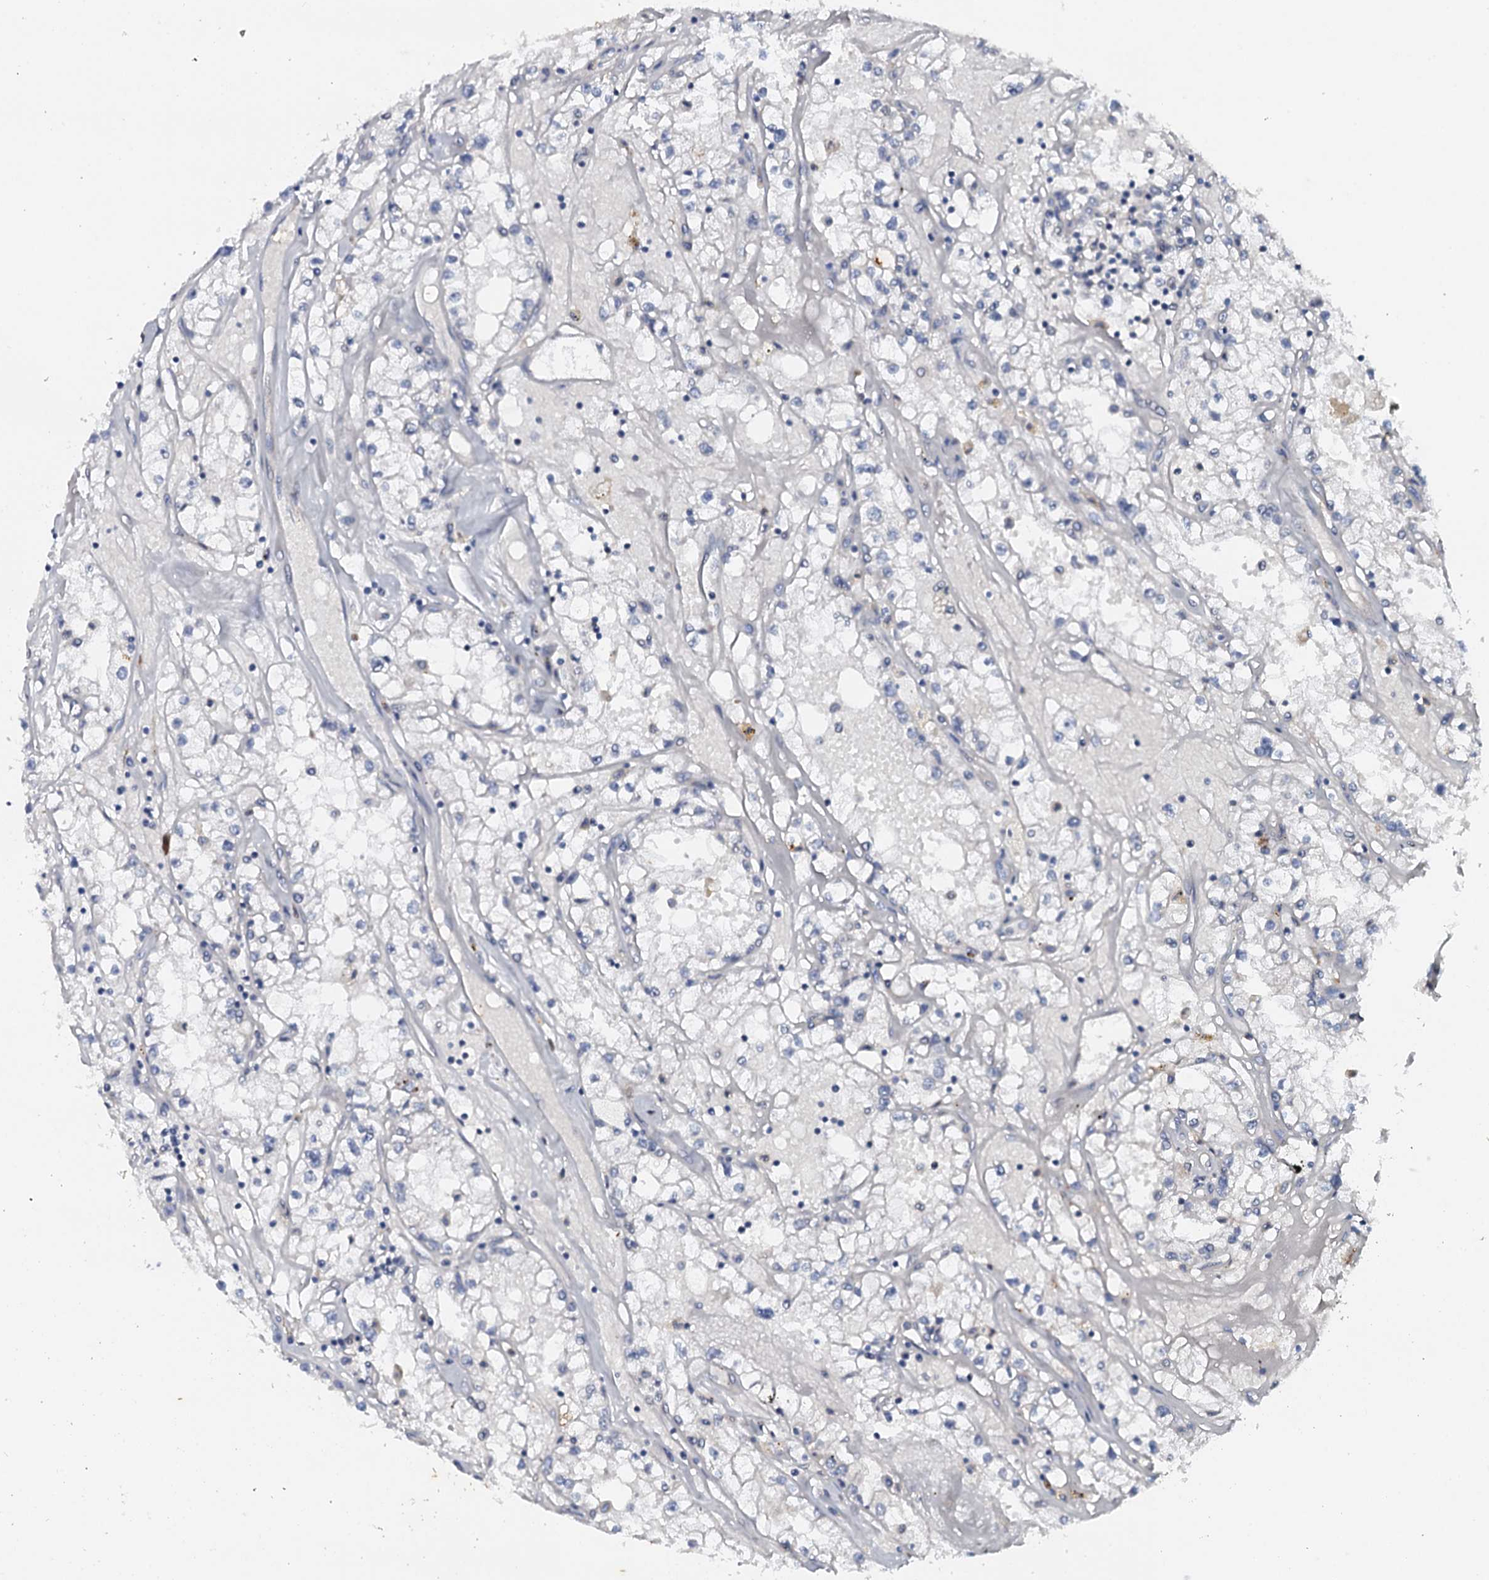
{"staining": {"intensity": "negative", "quantity": "none", "location": "none"}, "tissue": "renal cancer", "cell_type": "Tumor cells", "image_type": "cancer", "snomed": [{"axis": "morphology", "description": "Adenocarcinoma, NOS"}, {"axis": "topography", "description": "Kidney"}], "caption": "Immunohistochemistry photomicrograph of neoplastic tissue: adenocarcinoma (renal) stained with DAB (3,3'-diaminobenzidine) shows no significant protein positivity in tumor cells.", "gene": "SNTA1", "patient": {"sex": "male", "age": 56}}